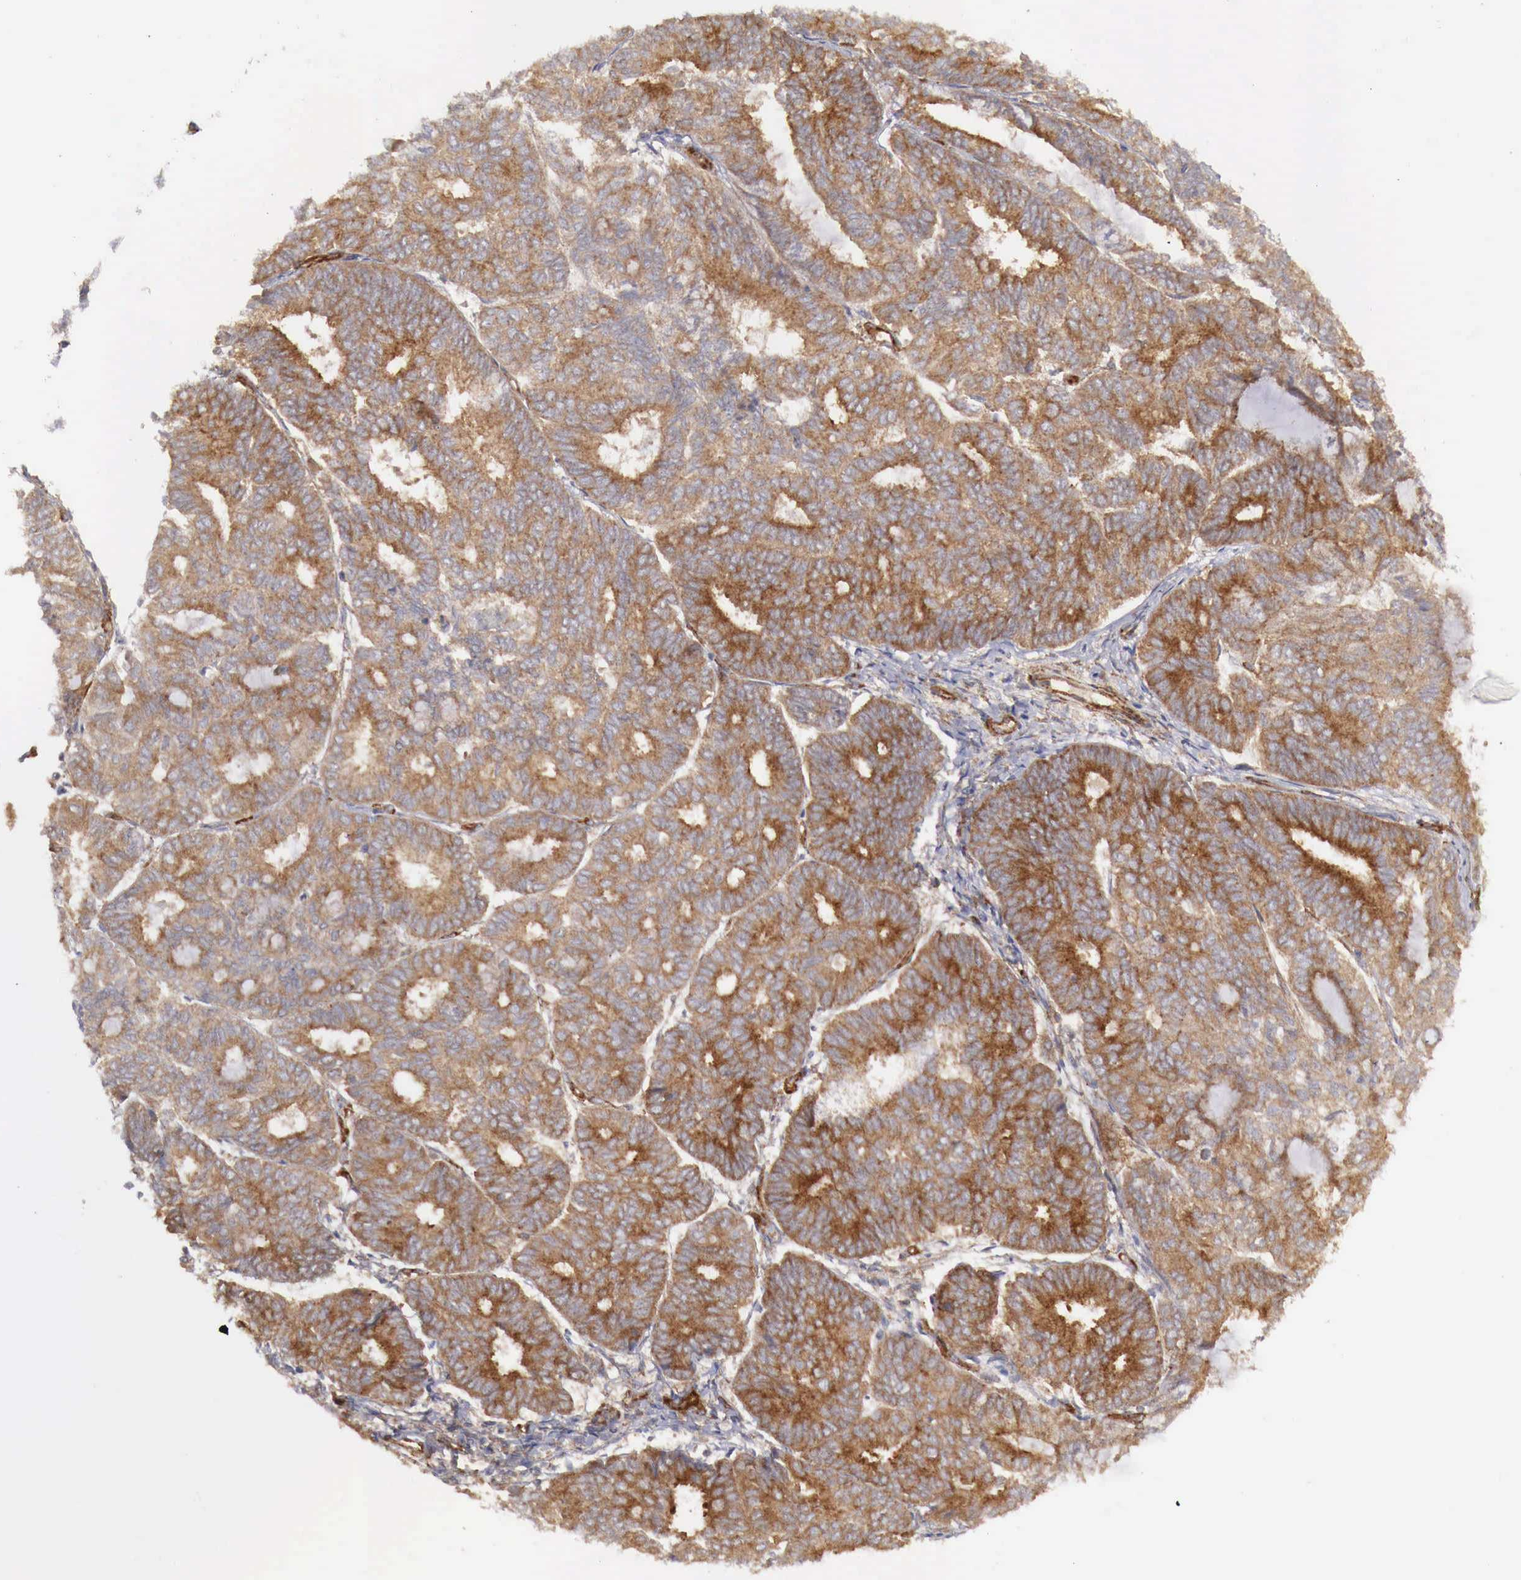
{"staining": {"intensity": "moderate", "quantity": ">75%", "location": "cytoplasmic/membranous"}, "tissue": "endometrial cancer", "cell_type": "Tumor cells", "image_type": "cancer", "snomed": [{"axis": "morphology", "description": "Adenocarcinoma, NOS"}, {"axis": "topography", "description": "Endometrium"}], "caption": "Immunohistochemical staining of endometrial cancer (adenocarcinoma) displays moderate cytoplasmic/membranous protein positivity in approximately >75% of tumor cells. The protein is shown in brown color, while the nuclei are stained blue.", "gene": "ARMCX4", "patient": {"sex": "female", "age": 59}}